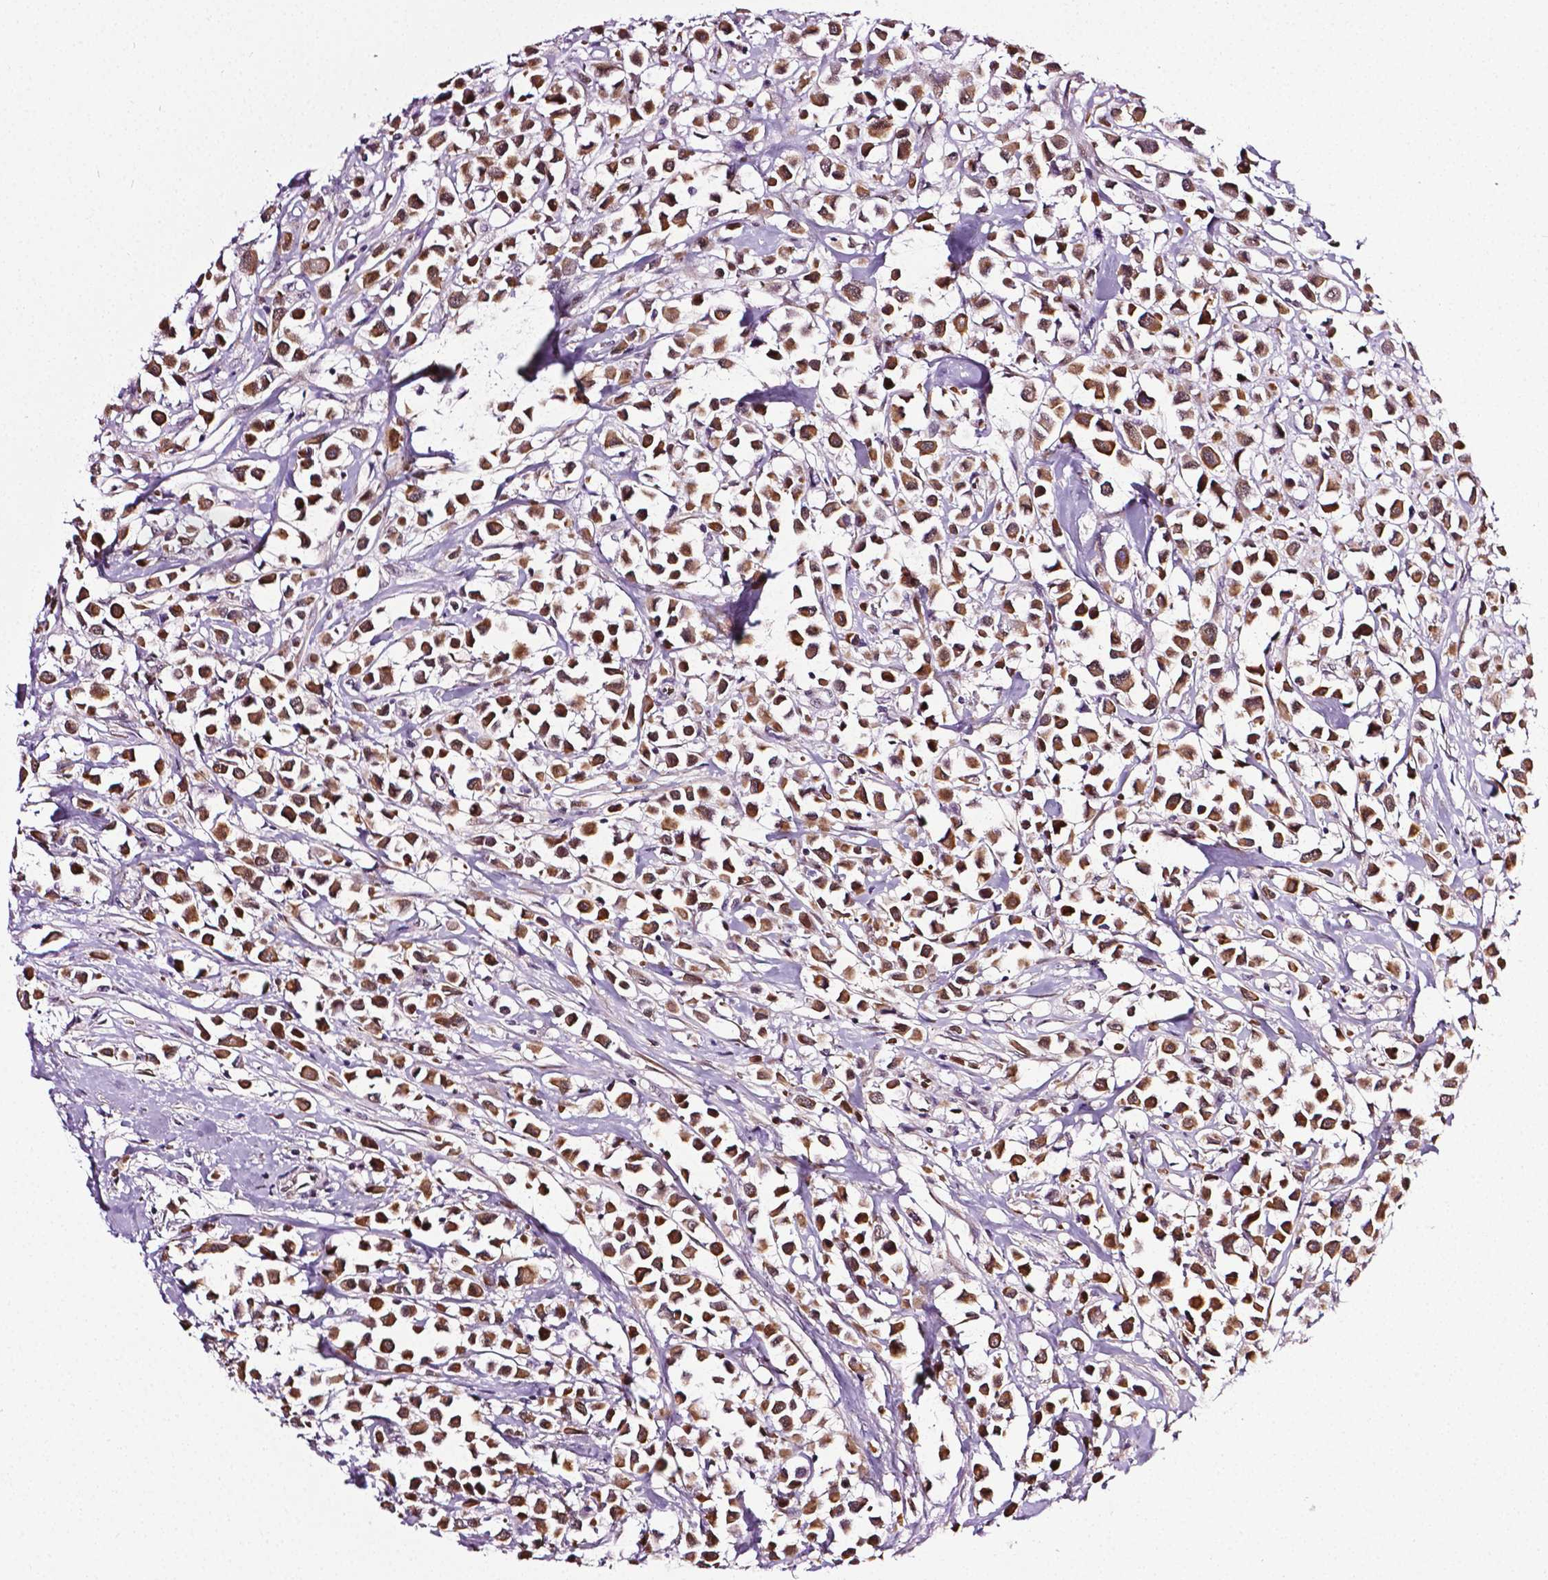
{"staining": {"intensity": "moderate", "quantity": ">75%", "location": "cytoplasmic/membranous"}, "tissue": "breast cancer", "cell_type": "Tumor cells", "image_type": "cancer", "snomed": [{"axis": "morphology", "description": "Duct carcinoma"}, {"axis": "topography", "description": "Breast"}], "caption": "Breast infiltrating ductal carcinoma was stained to show a protein in brown. There is medium levels of moderate cytoplasmic/membranous positivity in approximately >75% of tumor cells.", "gene": "PTGER3", "patient": {"sex": "female", "age": 61}}